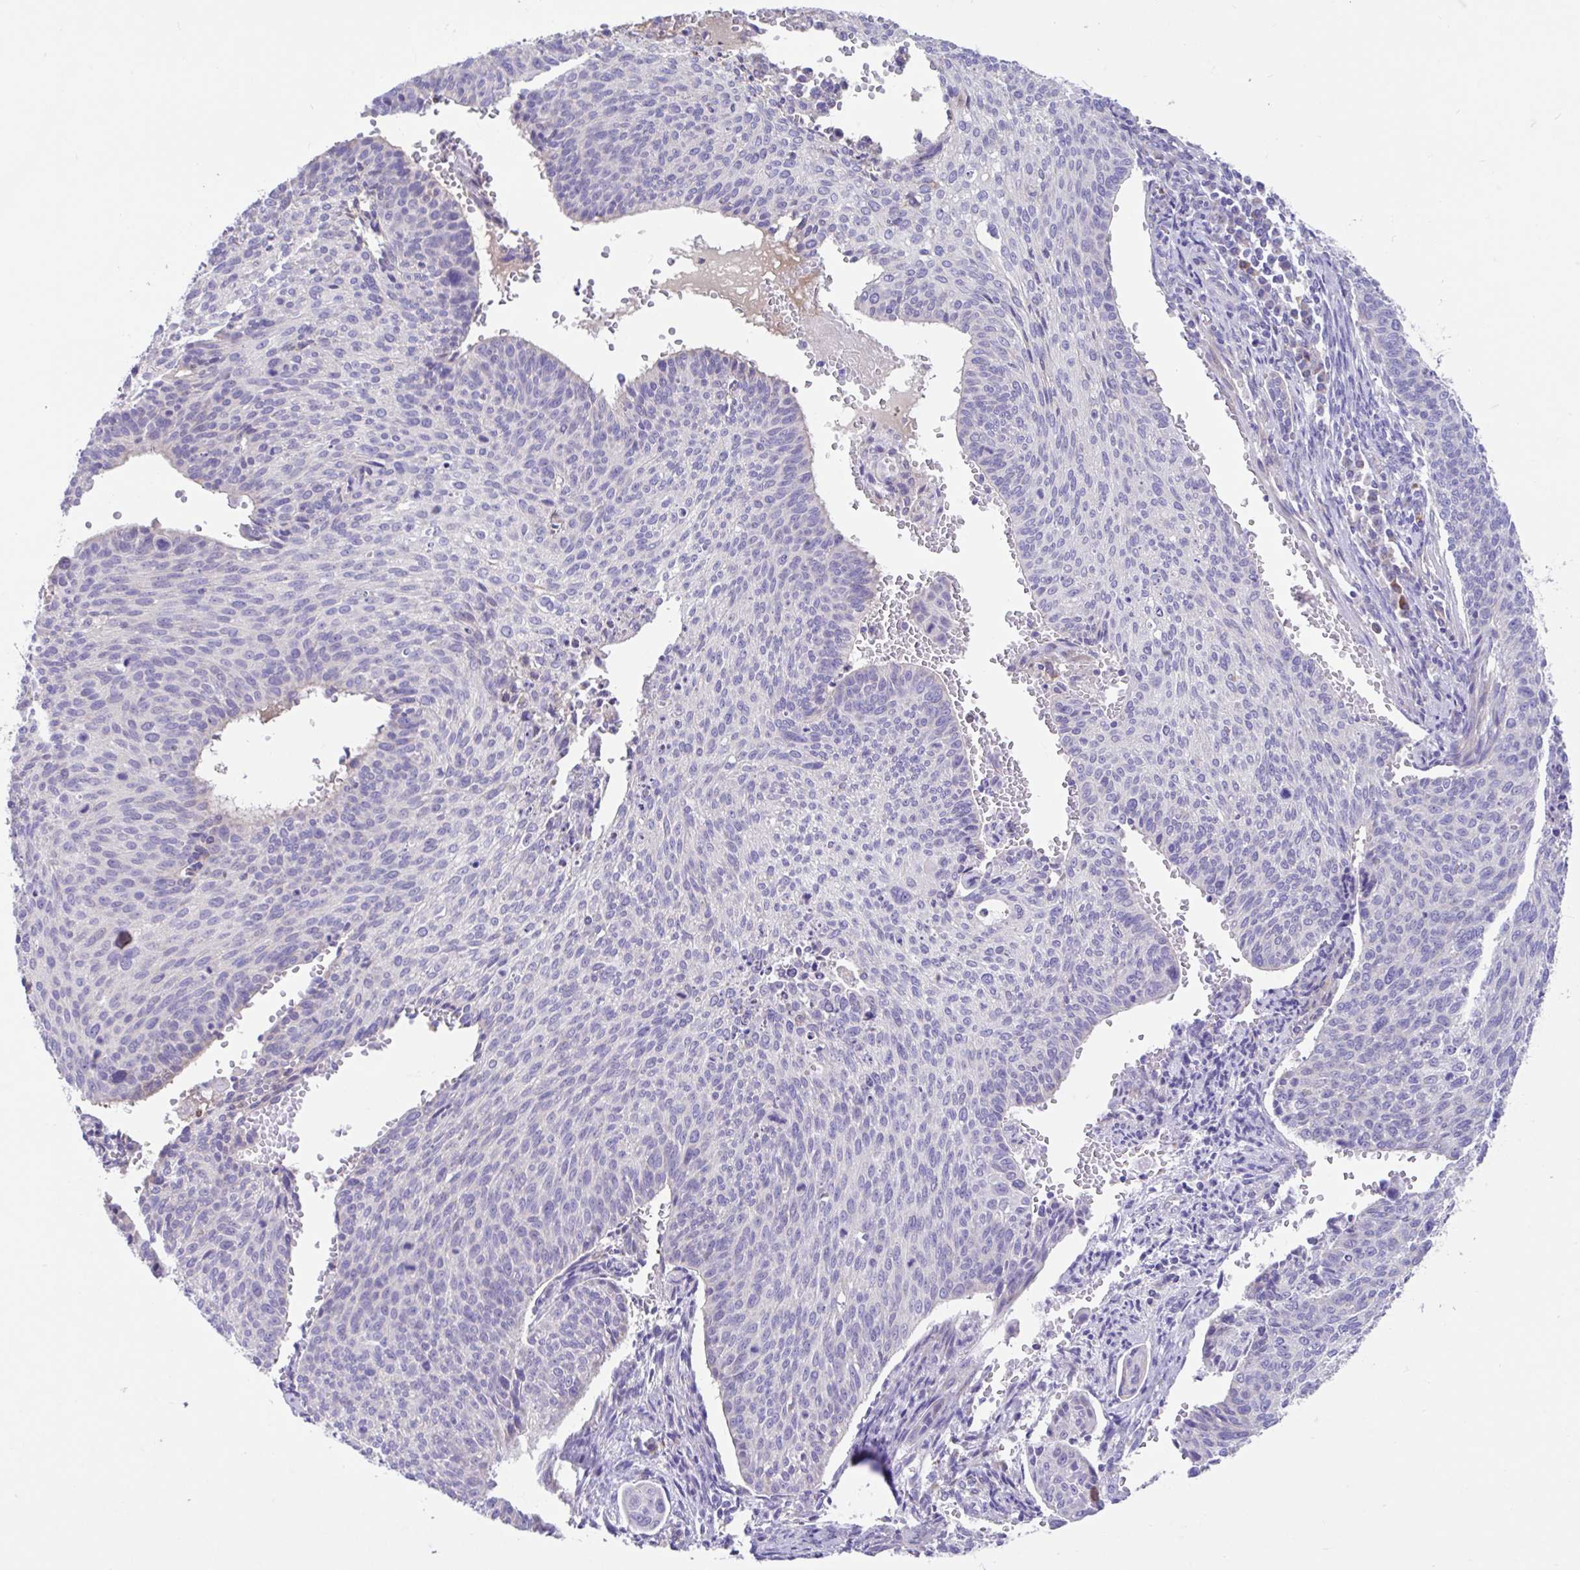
{"staining": {"intensity": "negative", "quantity": "none", "location": "none"}, "tissue": "cervical cancer", "cell_type": "Tumor cells", "image_type": "cancer", "snomed": [{"axis": "morphology", "description": "Squamous cell carcinoma, NOS"}, {"axis": "topography", "description": "Cervix"}], "caption": "Photomicrograph shows no protein positivity in tumor cells of cervical cancer (squamous cell carcinoma) tissue.", "gene": "CCSAP", "patient": {"sex": "female", "age": 70}}